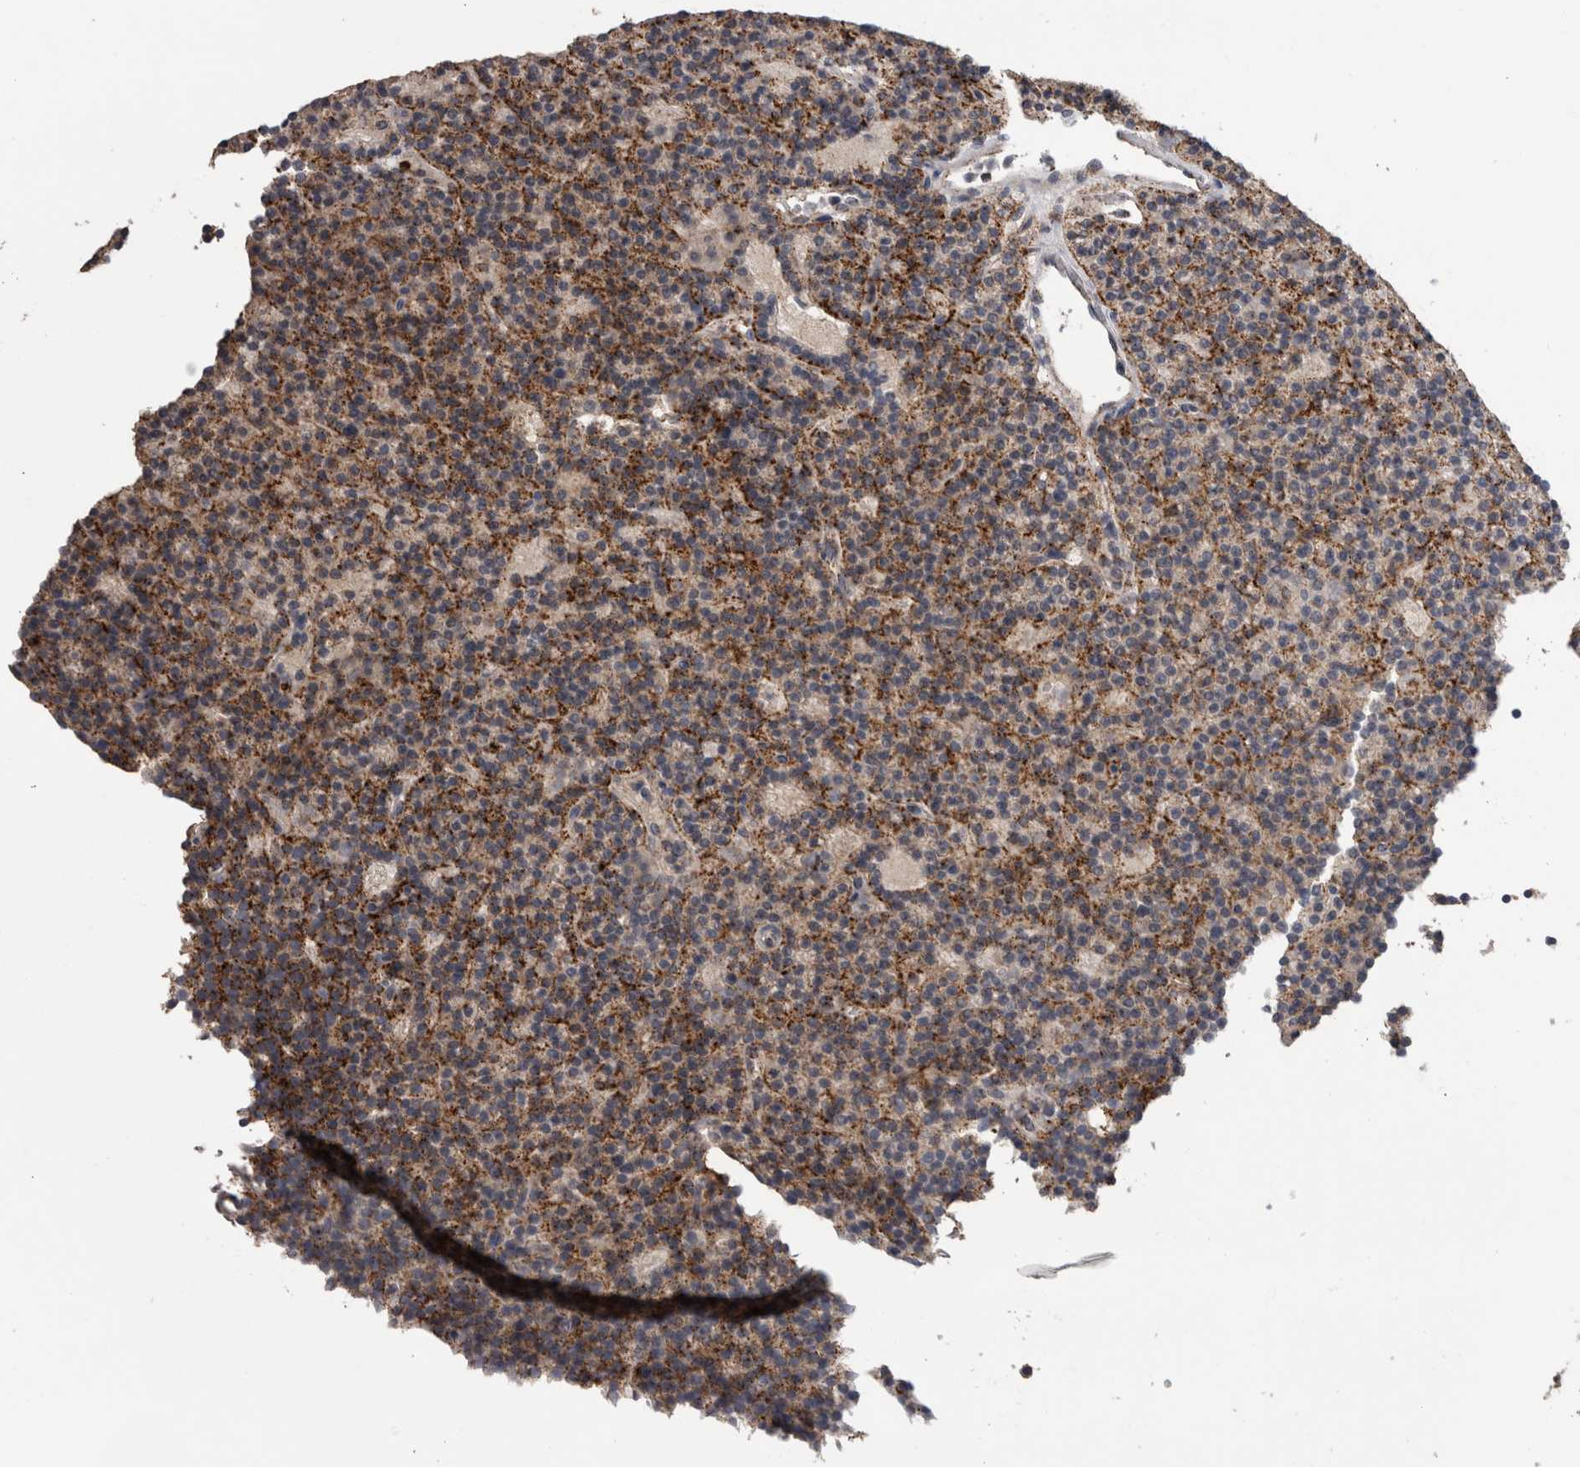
{"staining": {"intensity": "strong", "quantity": ">75%", "location": "cytoplasmic/membranous"}, "tissue": "parathyroid gland", "cell_type": "Glandular cells", "image_type": "normal", "snomed": [{"axis": "morphology", "description": "Normal tissue, NOS"}, {"axis": "topography", "description": "Parathyroid gland"}], "caption": "A high amount of strong cytoplasmic/membranous positivity is present in approximately >75% of glandular cells in benign parathyroid gland. The protein of interest is shown in brown color, while the nuclei are stained blue.", "gene": "CTSZ", "patient": {"sex": "male", "age": 75}}